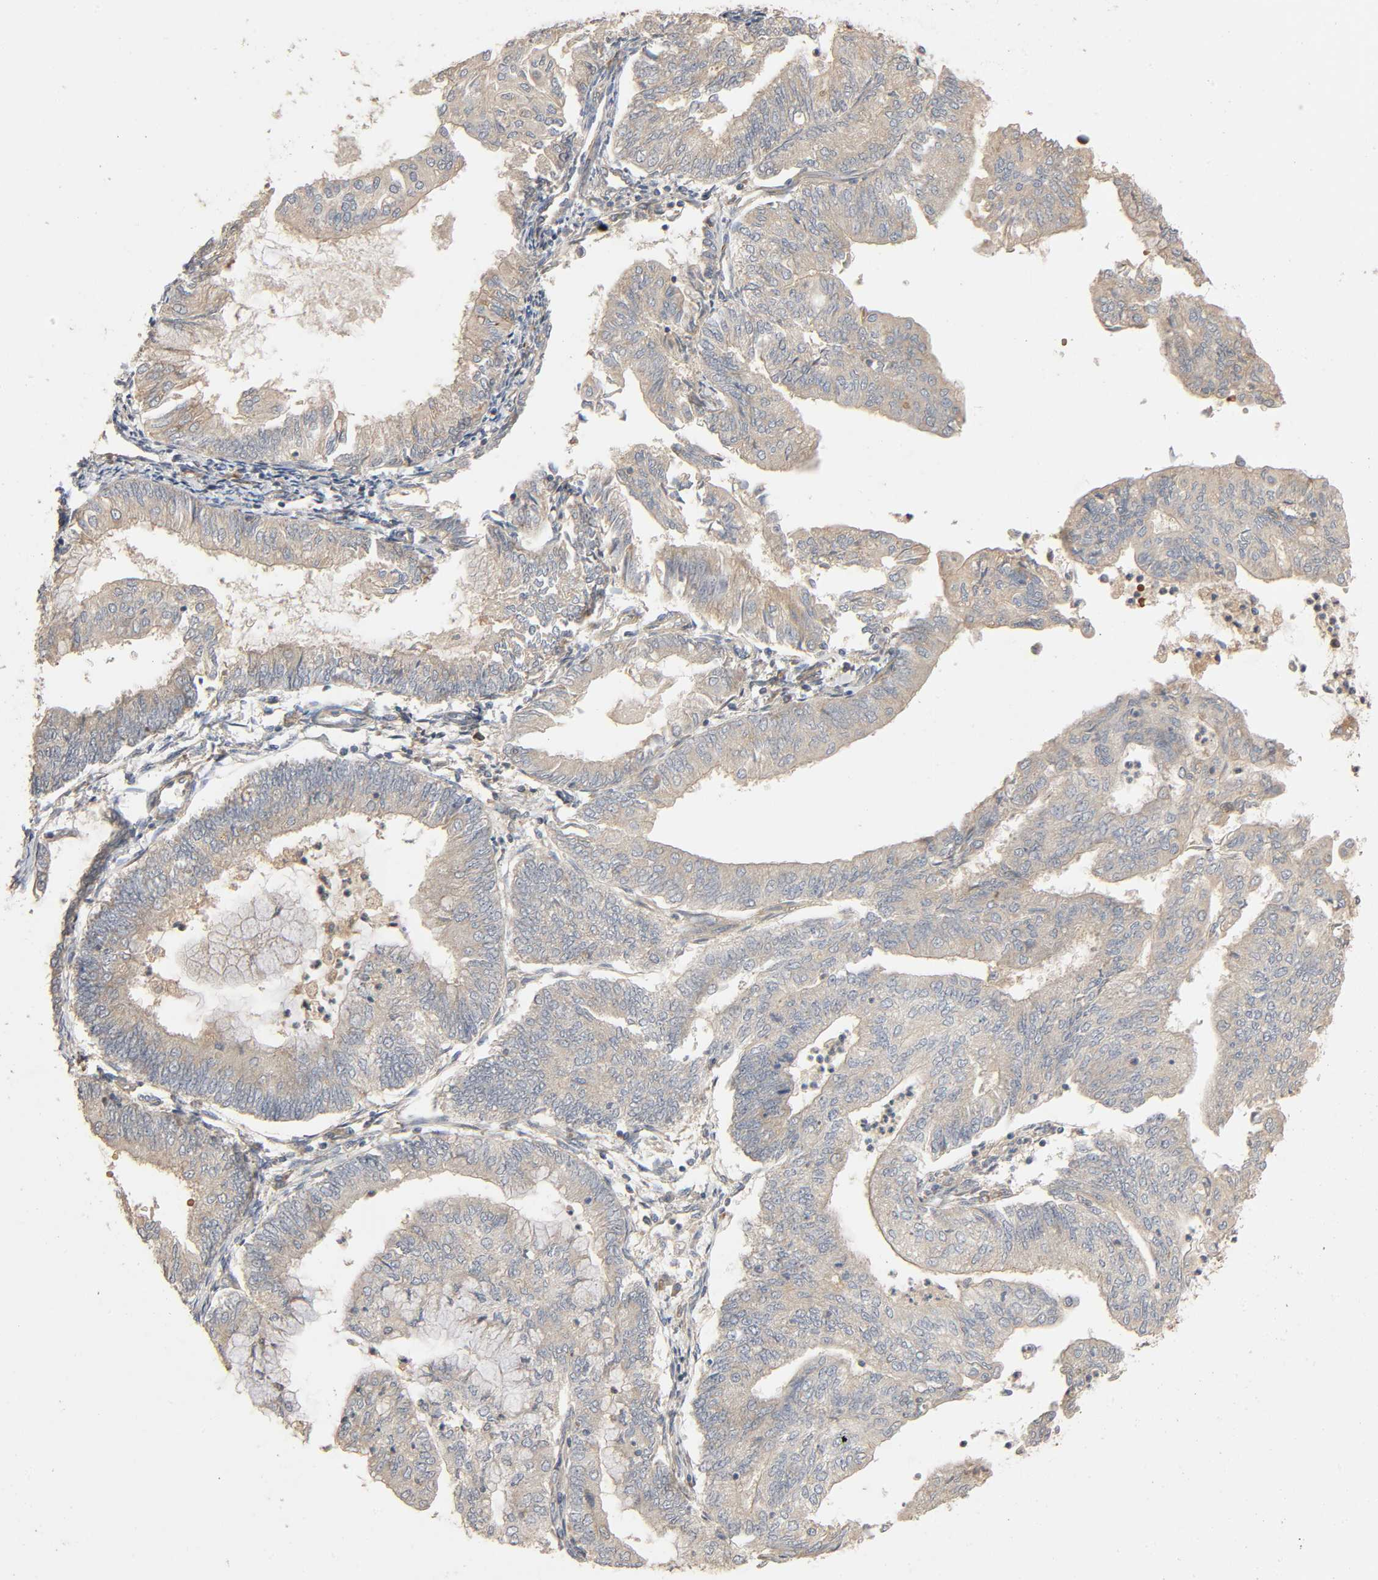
{"staining": {"intensity": "weak", "quantity": "<25%", "location": "cytoplasmic/membranous"}, "tissue": "endometrial cancer", "cell_type": "Tumor cells", "image_type": "cancer", "snomed": [{"axis": "morphology", "description": "Adenocarcinoma, NOS"}, {"axis": "topography", "description": "Endometrium"}], "caption": "Immunohistochemistry (IHC) of human endometrial cancer (adenocarcinoma) exhibits no positivity in tumor cells.", "gene": "SGSM1", "patient": {"sex": "female", "age": 59}}